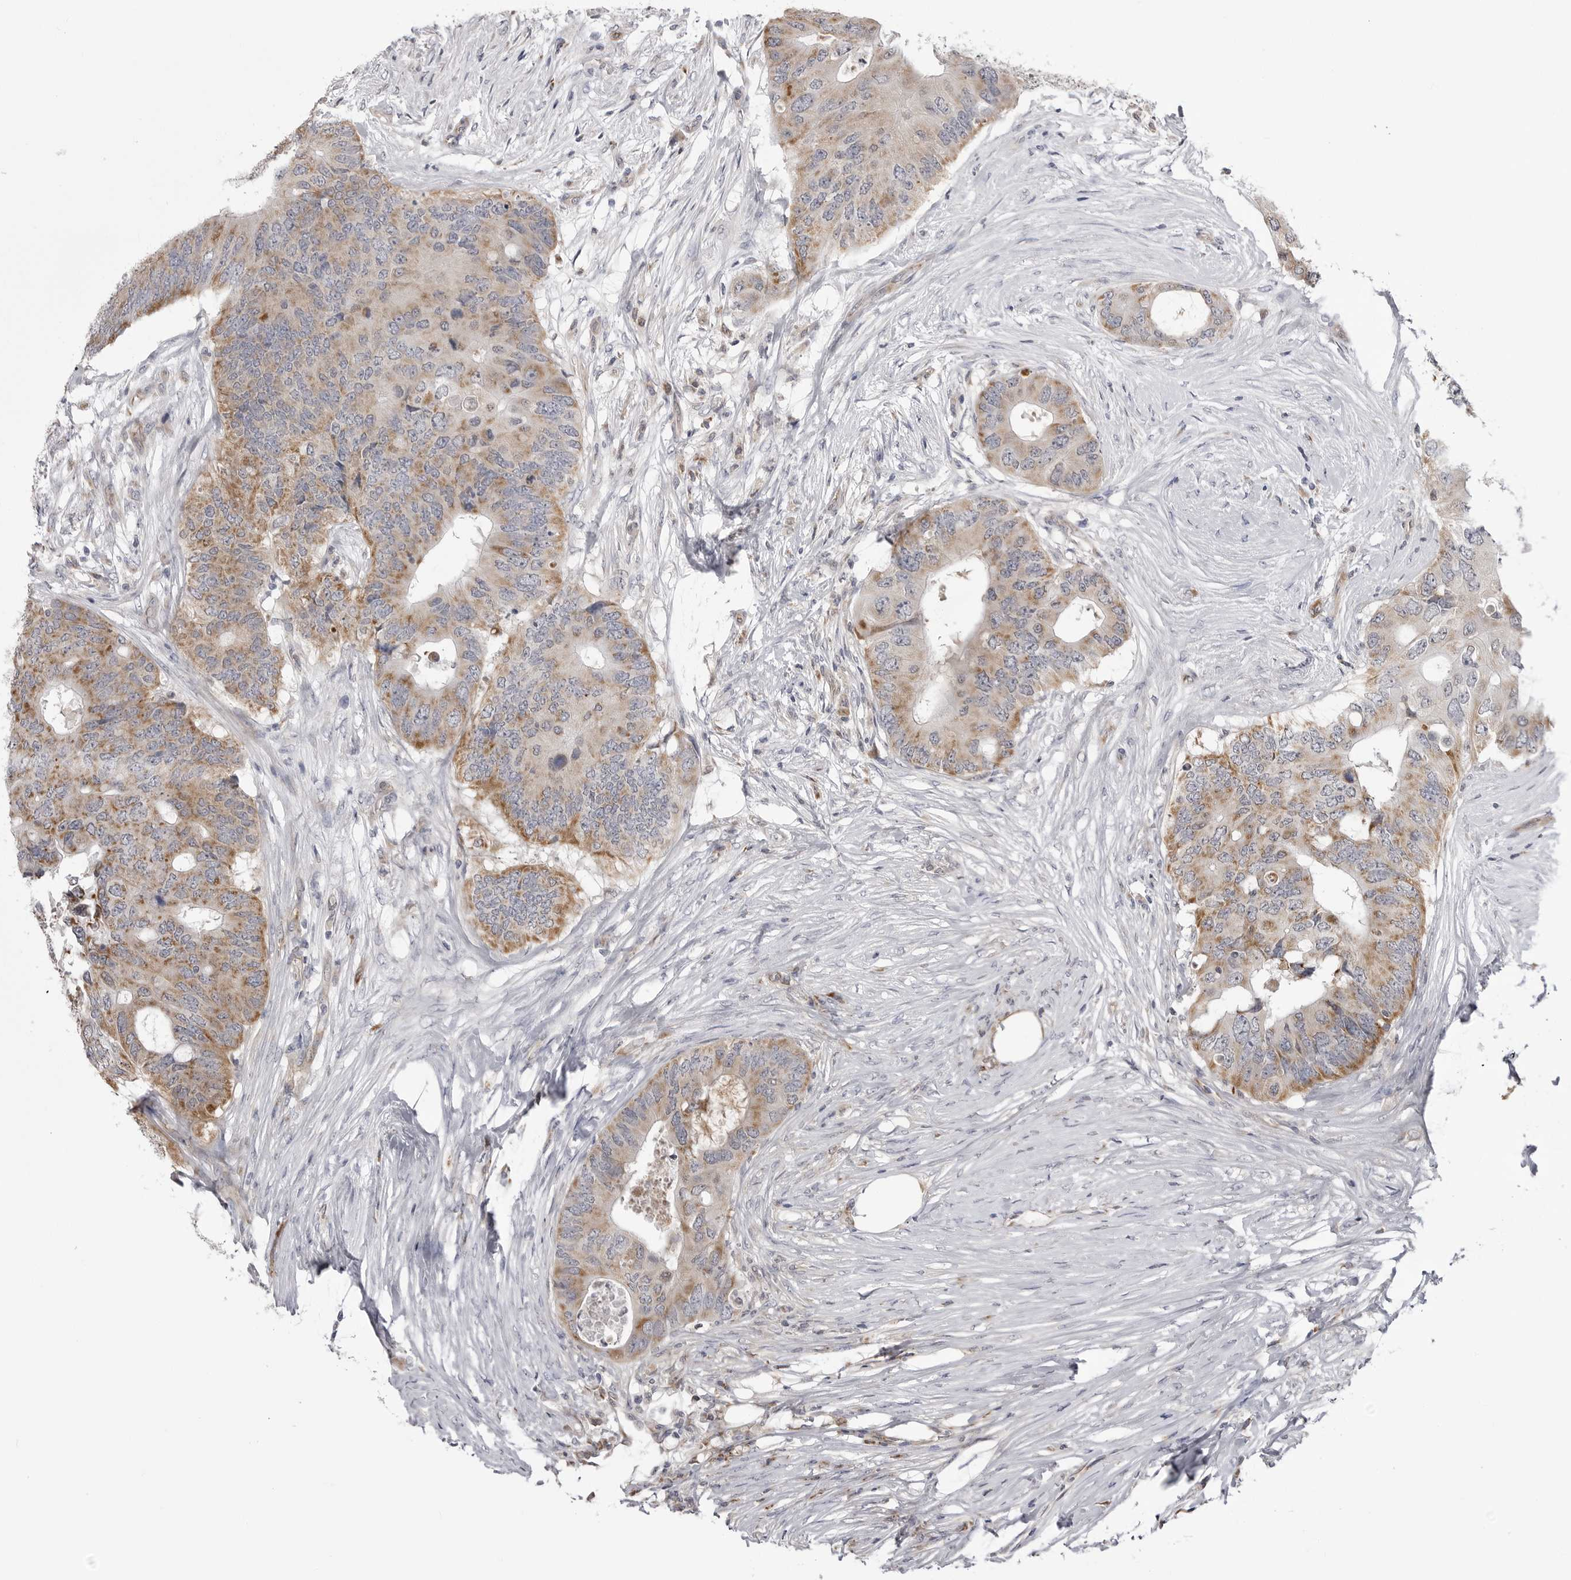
{"staining": {"intensity": "moderate", "quantity": ">75%", "location": "cytoplasmic/membranous"}, "tissue": "colorectal cancer", "cell_type": "Tumor cells", "image_type": "cancer", "snomed": [{"axis": "morphology", "description": "Adenocarcinoma, NOS"}, {"axis": "topography", "description": "Colon"}], "caption": "Approximately >75% of tumor cells in adenocarcinoma (colorectal) reveal moderate cytoplasmic/membranous protein staining as visualized by brown immunohistochemical staining.", "gene": "FH", "patient": {"sex": "male", "age": 71}}